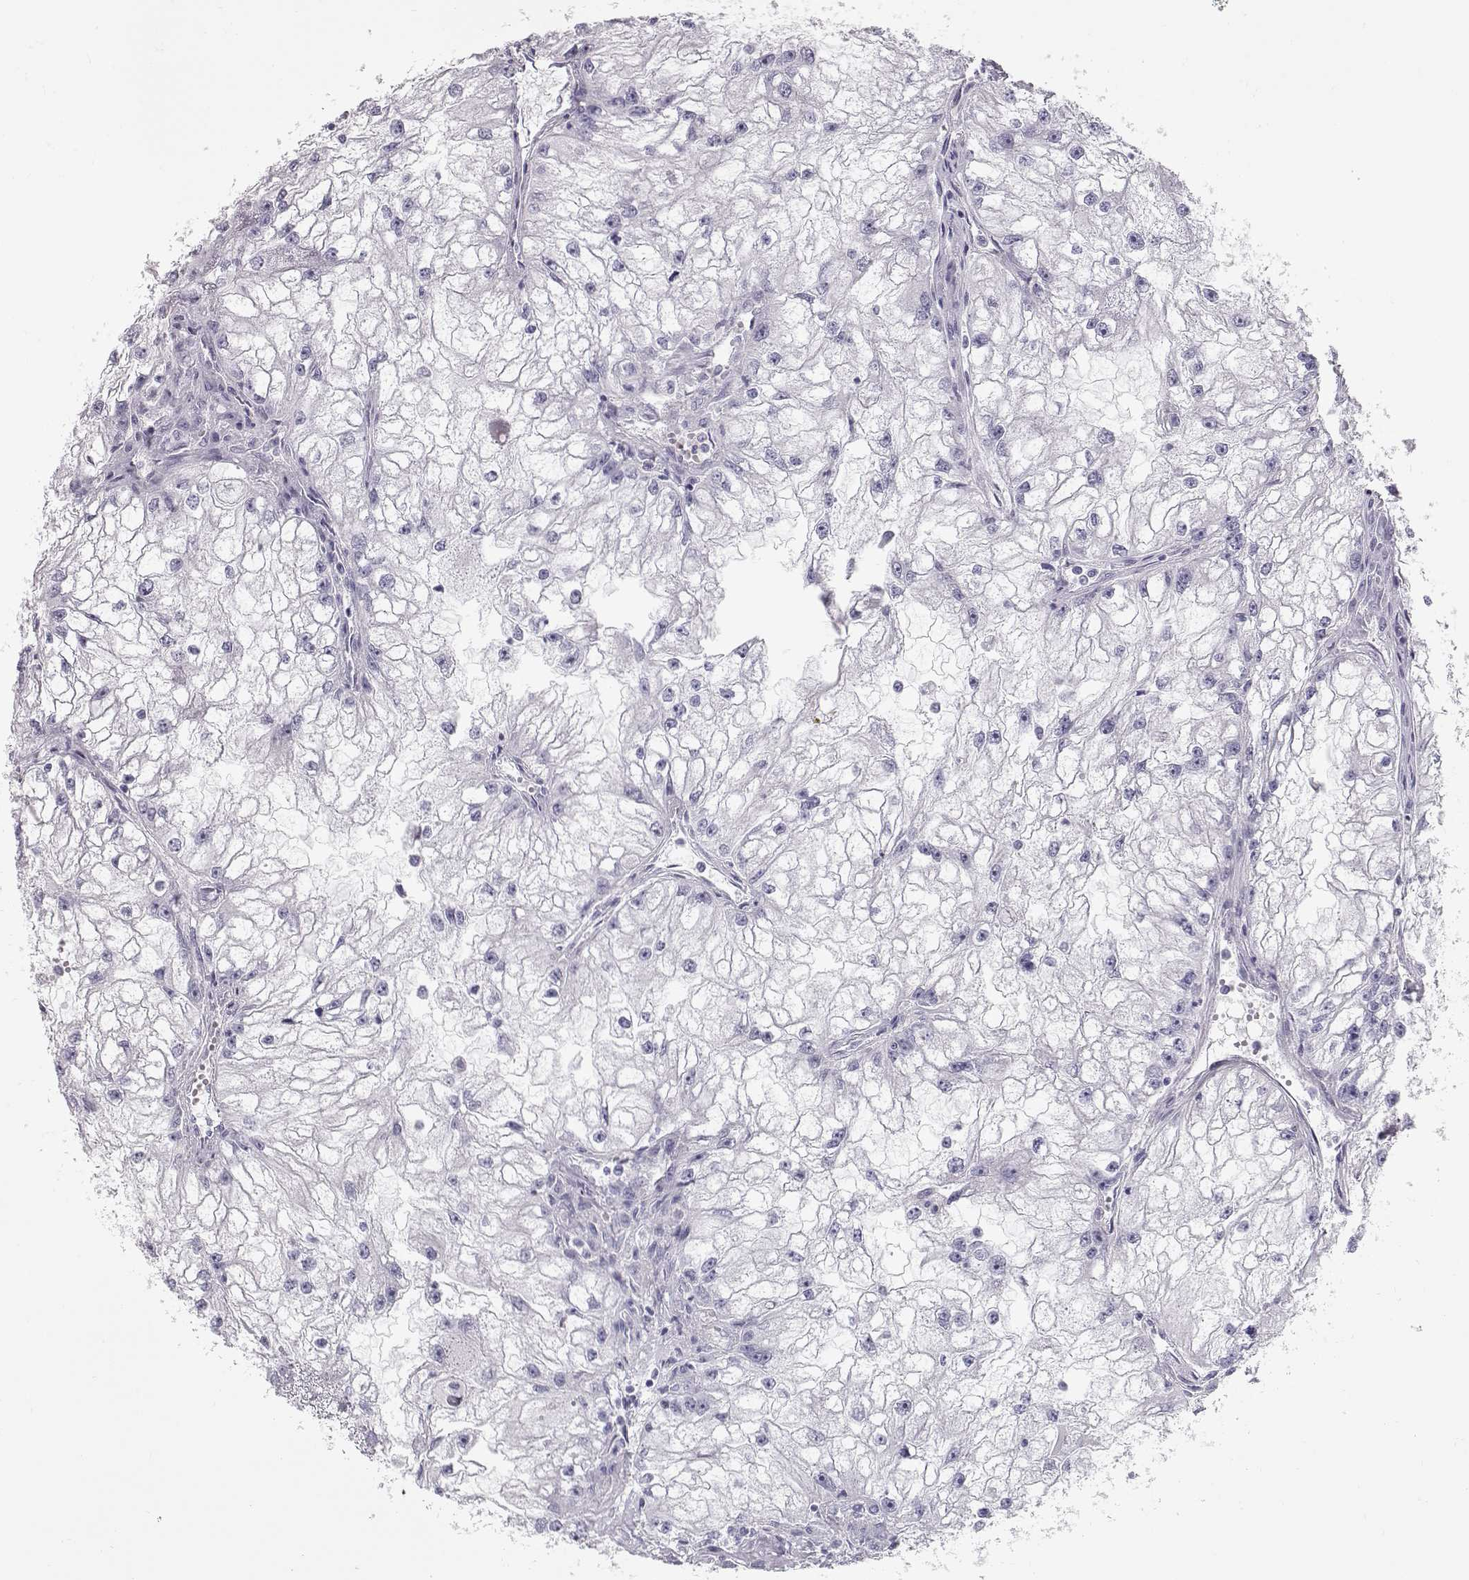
{"staining": {"intensity": "negative", "quantity": "none", "location": "none"}, "tissue": "renal cancer", "cell_type": "Tumor cells", "image_type": "cancer", "snomed": [{"axis": "morphology", "description": "Adenocarcinoma, NOS"}, {"axis": "topography", "description": "Kidney"}], "caption": "A histopathology image of adenocarcinoma (renal) stained for a protein demonstrates no brown staining in tumor cells. The staining is performed using DAB (3,3'-diaminobenzidine) brown chromogen with nuclei counter-stained in using hematoxylin.", "gene": "SLITRK3", "patient": {"sex": "male", "age": 59}}